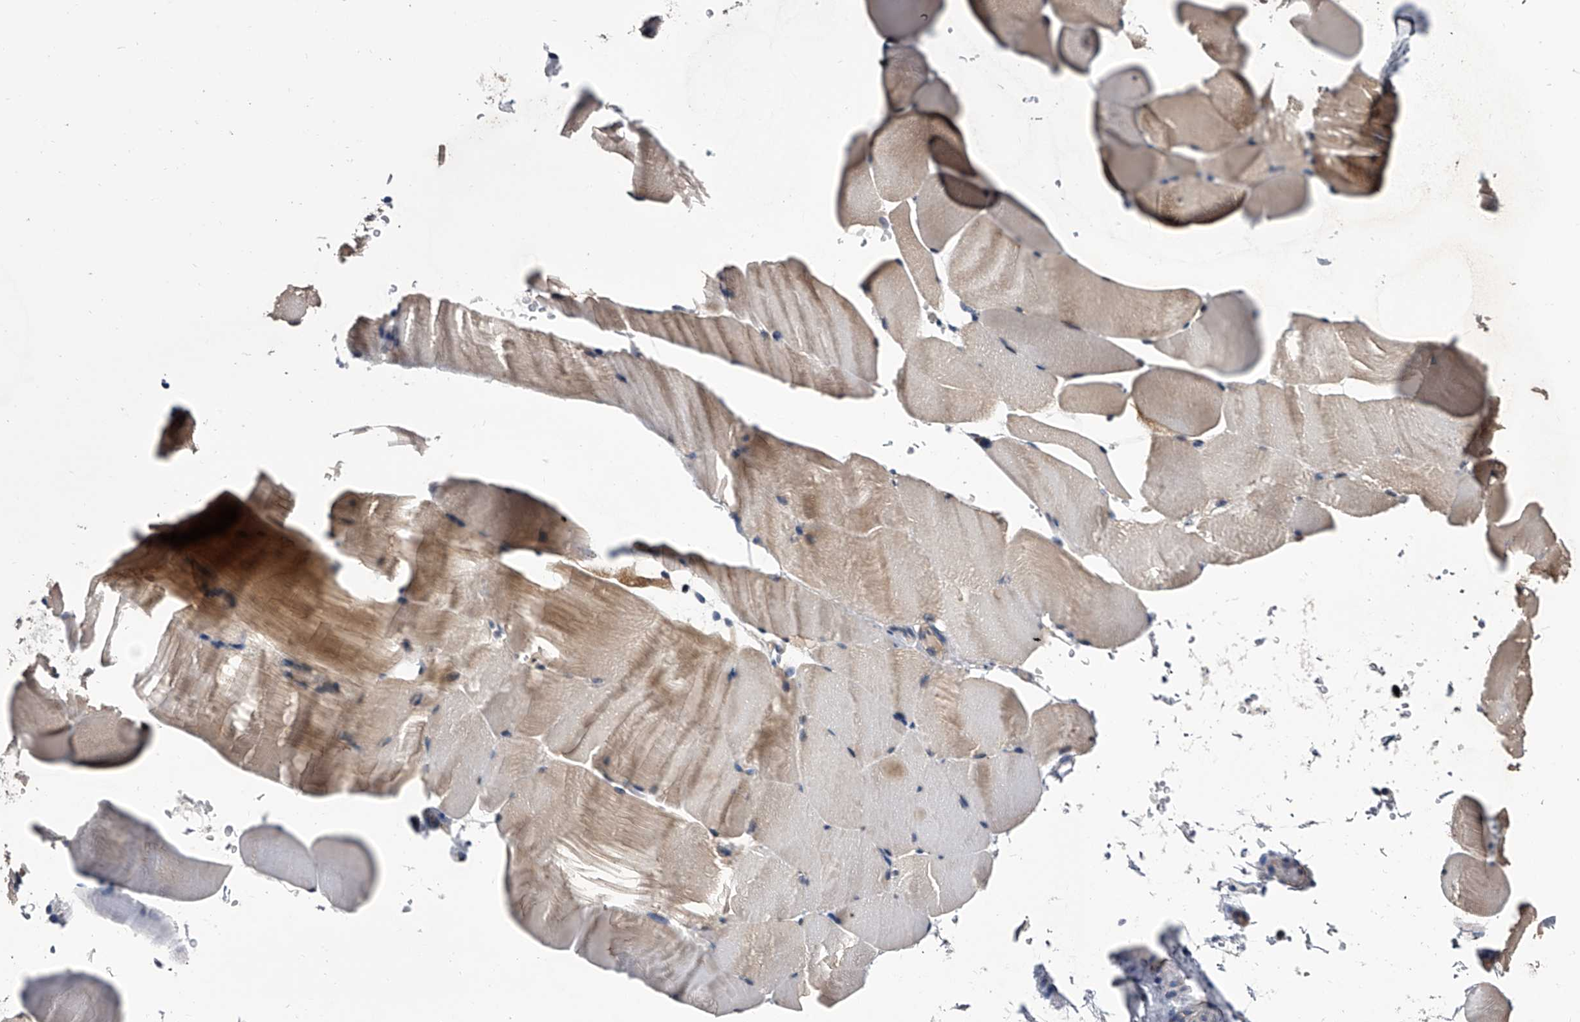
{"staining": {"intensity": "weak", "quantity": "25%-75%", "location": "cytoplasmic/membranous"}, "tissue": "skeletal muscle", "cell_type": "Myocytes", "image_type": "normal", "snomed": [{"axis": "morphology", "description": "Normal tissue, NOS"}, {"axis": "topography", "description": "Skeletal muscle"}, {"axis": "topography", "description": "Parathyroid gland"}], "caption": "Protein analysis of benign skeletal muscle shows weak cytoplasmic/membranous positivity in about 25%-75% of myocytes. (brown staining indicates protein expression, while blue staining denotes nuclei).", "gene": "EFCAB7", "patient": {"sex": "female", "age": 37}}